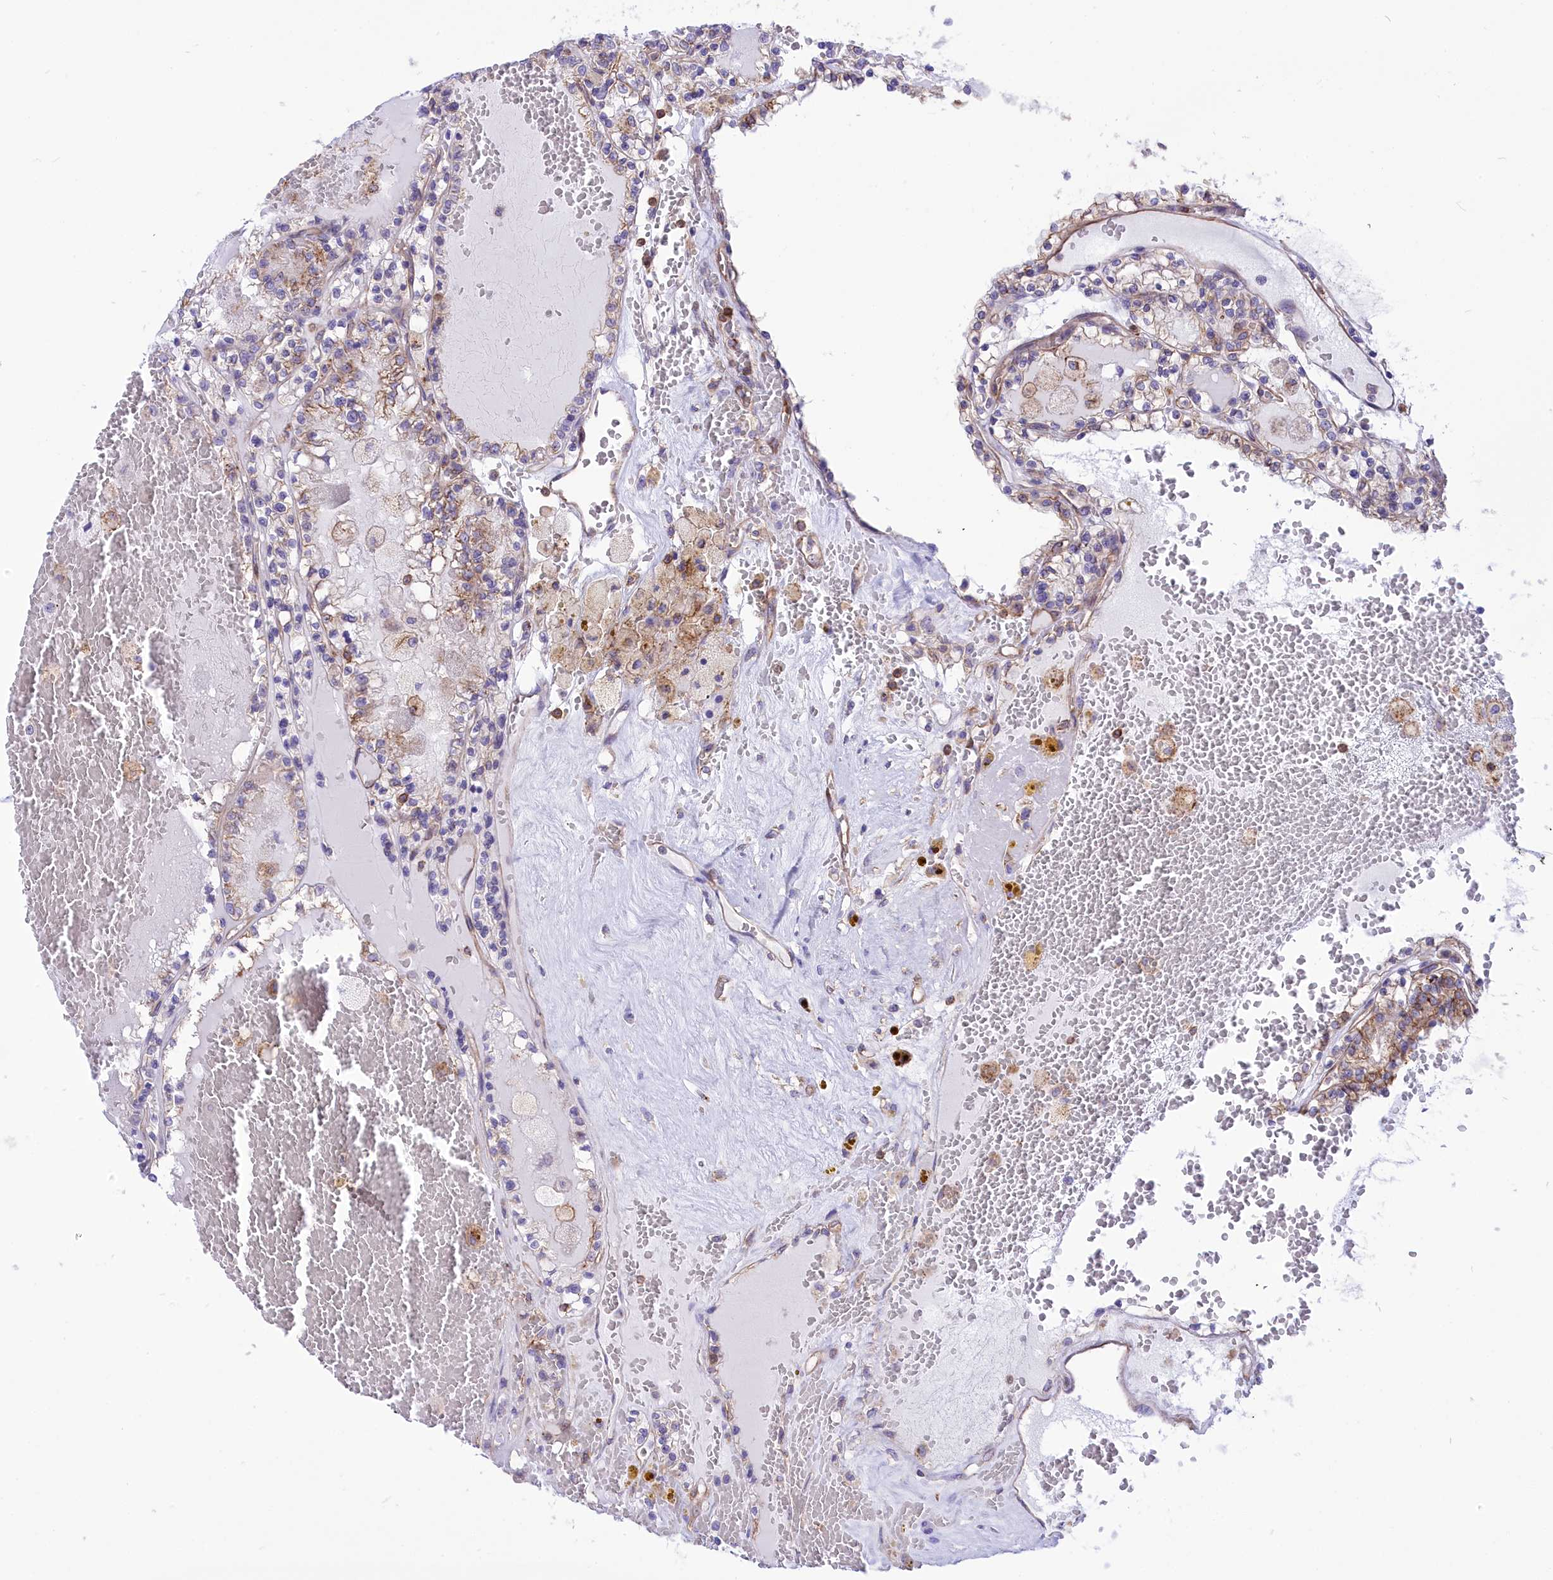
{"staining": {"intensity": "moderate", "quantity": "<25%", "location": "cytoplasmic/membranous"}, "tissue": "renal cancer", "cell_type": "Tumor cells", "image_type": "cancer", "snomed": [{"axis": "morphology", "description": "Adenocarcinoma, NOS"}, {"axis": "topography", "description": "Kidney"}], "caption": "Protein staining reveals moderate cytoplasmic/membranous expression in about <25% of tumor cells in renal cancer (adenocarcinoma). (Brightfield microscopy of DAB IHC at high magnification).", "gene": "SEPTIN9", "patient": {"sex": "female", "age": 56}}